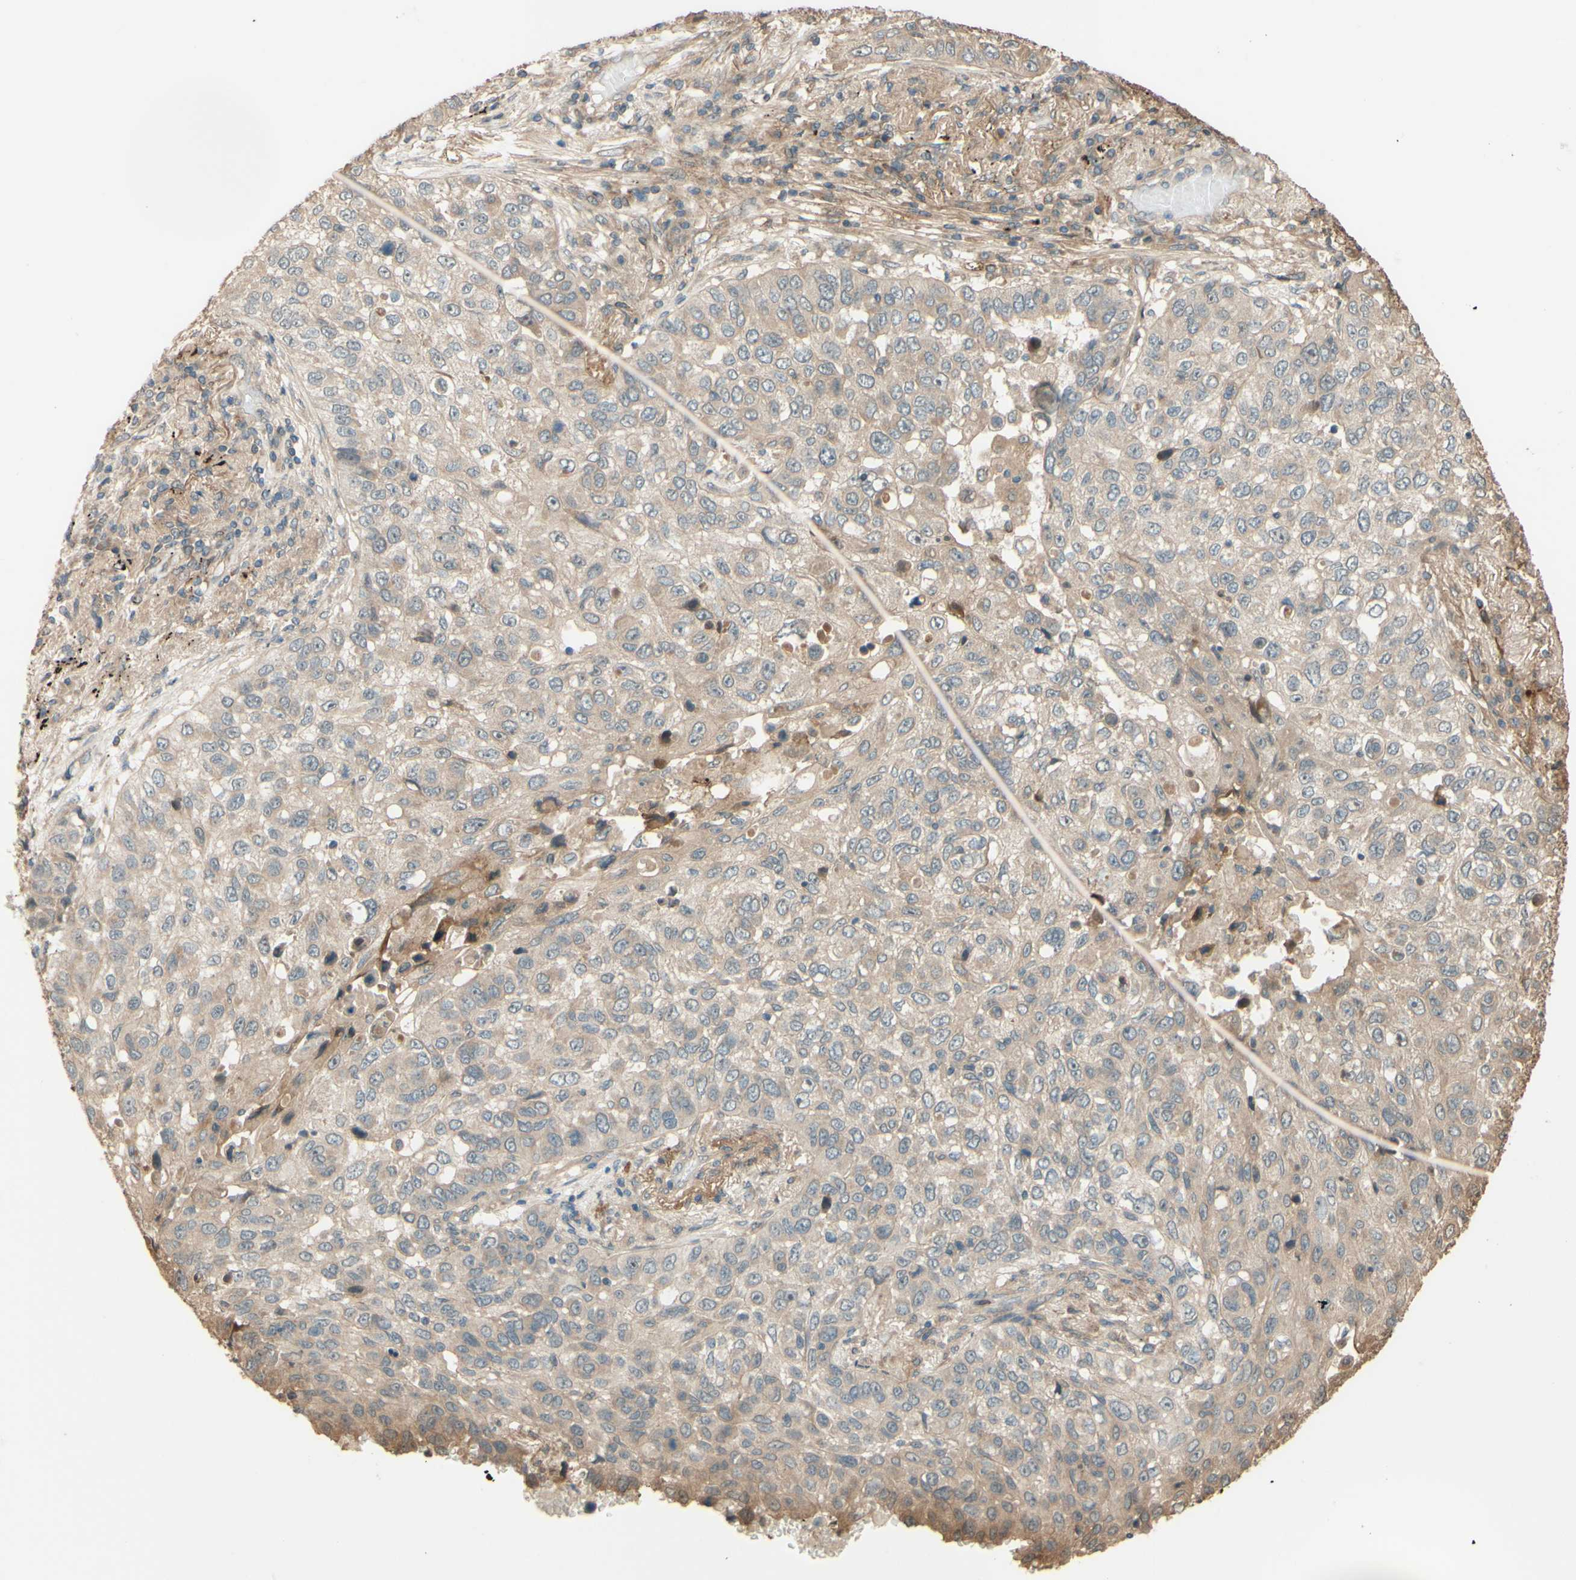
{"staining": {"intensity": "weak", "quantity": ">75%", "location": "cytoplasmic/membranous"}, "tissue": "lung cancer", "cell_type": "Tumor cells", "image_type": "cancer", "snomed": [{"axis": "morphology", "description": "Squamous cell carcinoma, NOS"}, {"axis": "topography", "description": "Lung"}], "caption": "This micrograph reveals immunohistochemistry (IHC) staining of lung cancer, with low weak cytoplasmic/membranous expression in about >75% of tumor cells.", "gene": "RNF19A", "patient": {"sex": "male", "age": 57}}